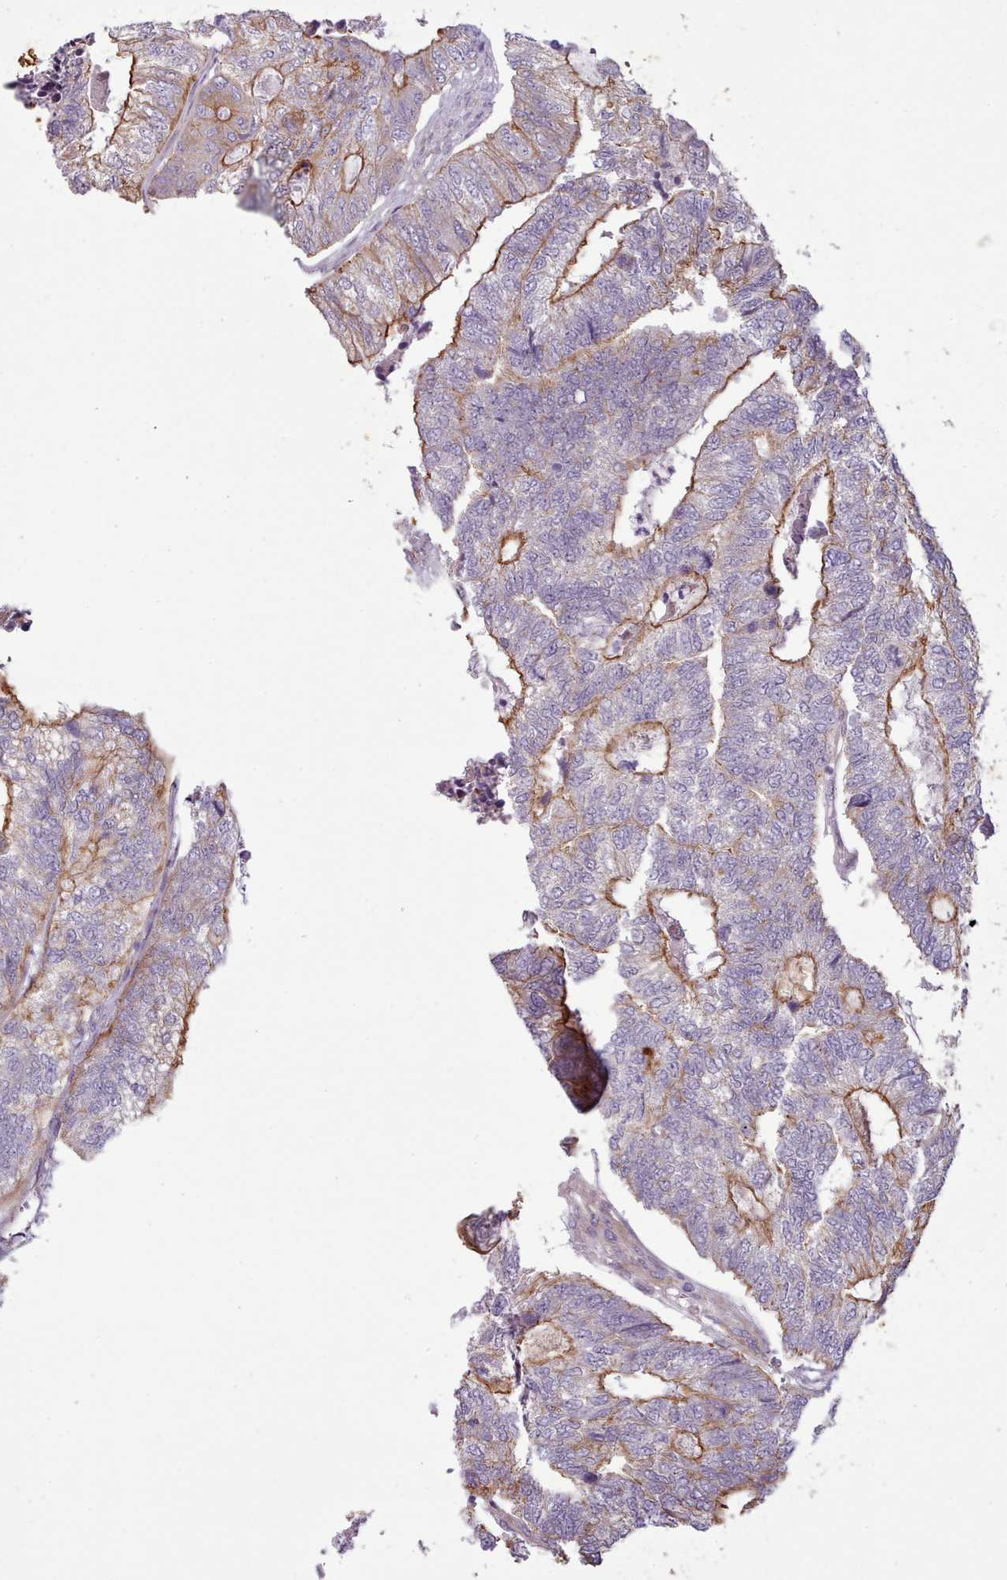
{"staining": {"intensity": "strong", "quantity": "<25%", "location": "cytoplasmic/membranous"}, "tissue": "colorectal cancer", "cell_type": "Tumor cells", "image_type": "cancer", "snomed": [{"axis": "morphology", "description": "Adenocarcinoma, NOS"}, {"axis": "topography", "description": "Colon"}], "caption": "Strong cytoplasmic/membranous protein positivity is identified in approximately <25% of tumor cells in colorectal cancer (adenocarcinoma).", "gene": "PLD4", "patient": {"sex": "female", "age": 67}}